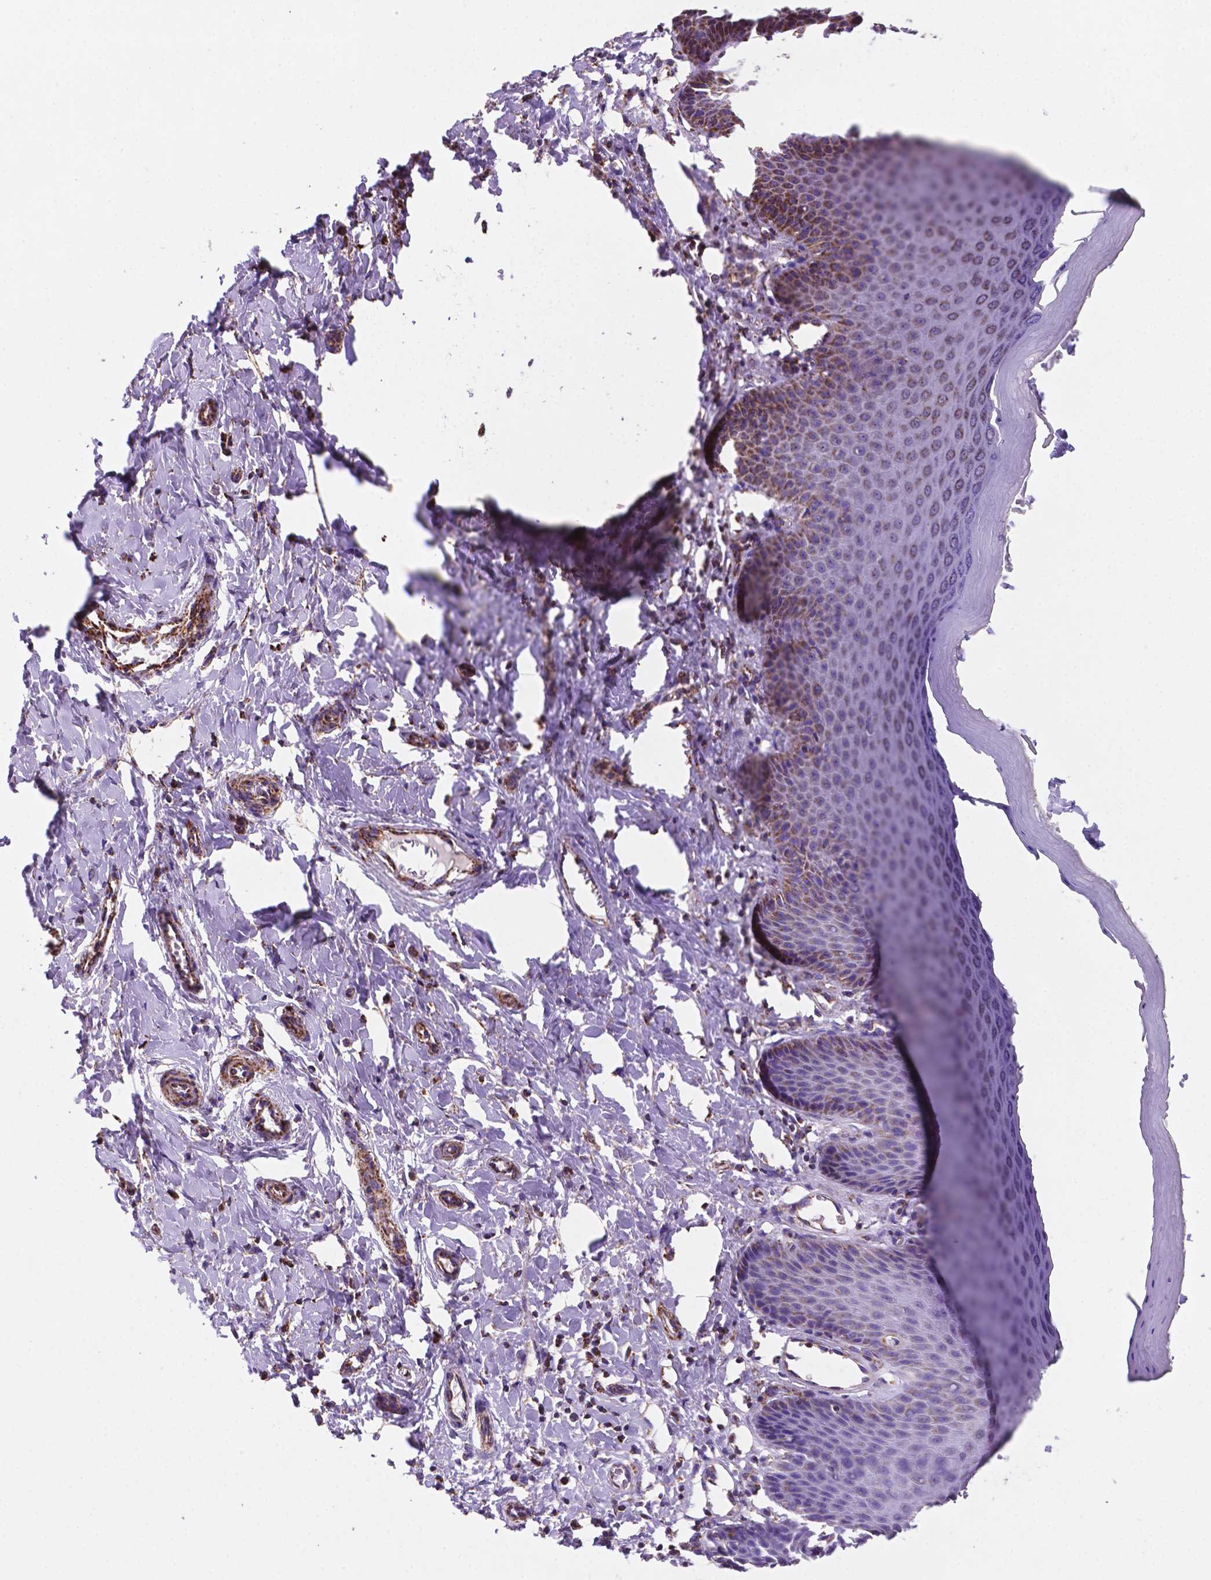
{"staining": {"intensity": "strong", "quantity": "25%-75%", "location": "cytoplasmic/membranous"}, "tissue": "vagina", "cell_type": "Squamous epithelial cells", "image_type": "normal", "snomed": [{"axis": "morphology", "description": "Normal tissue, NOS"}, {"axis": "topography", "description": "Vagina"}], "caption": "IHC of benign vagina exhibits high levels of strong cytoplasmic/membranous positivity in approximately 25%-75% of squamous epithelial cells.", "gene": "HSPD1", "patient": {"sex": "female", "age": 83}}